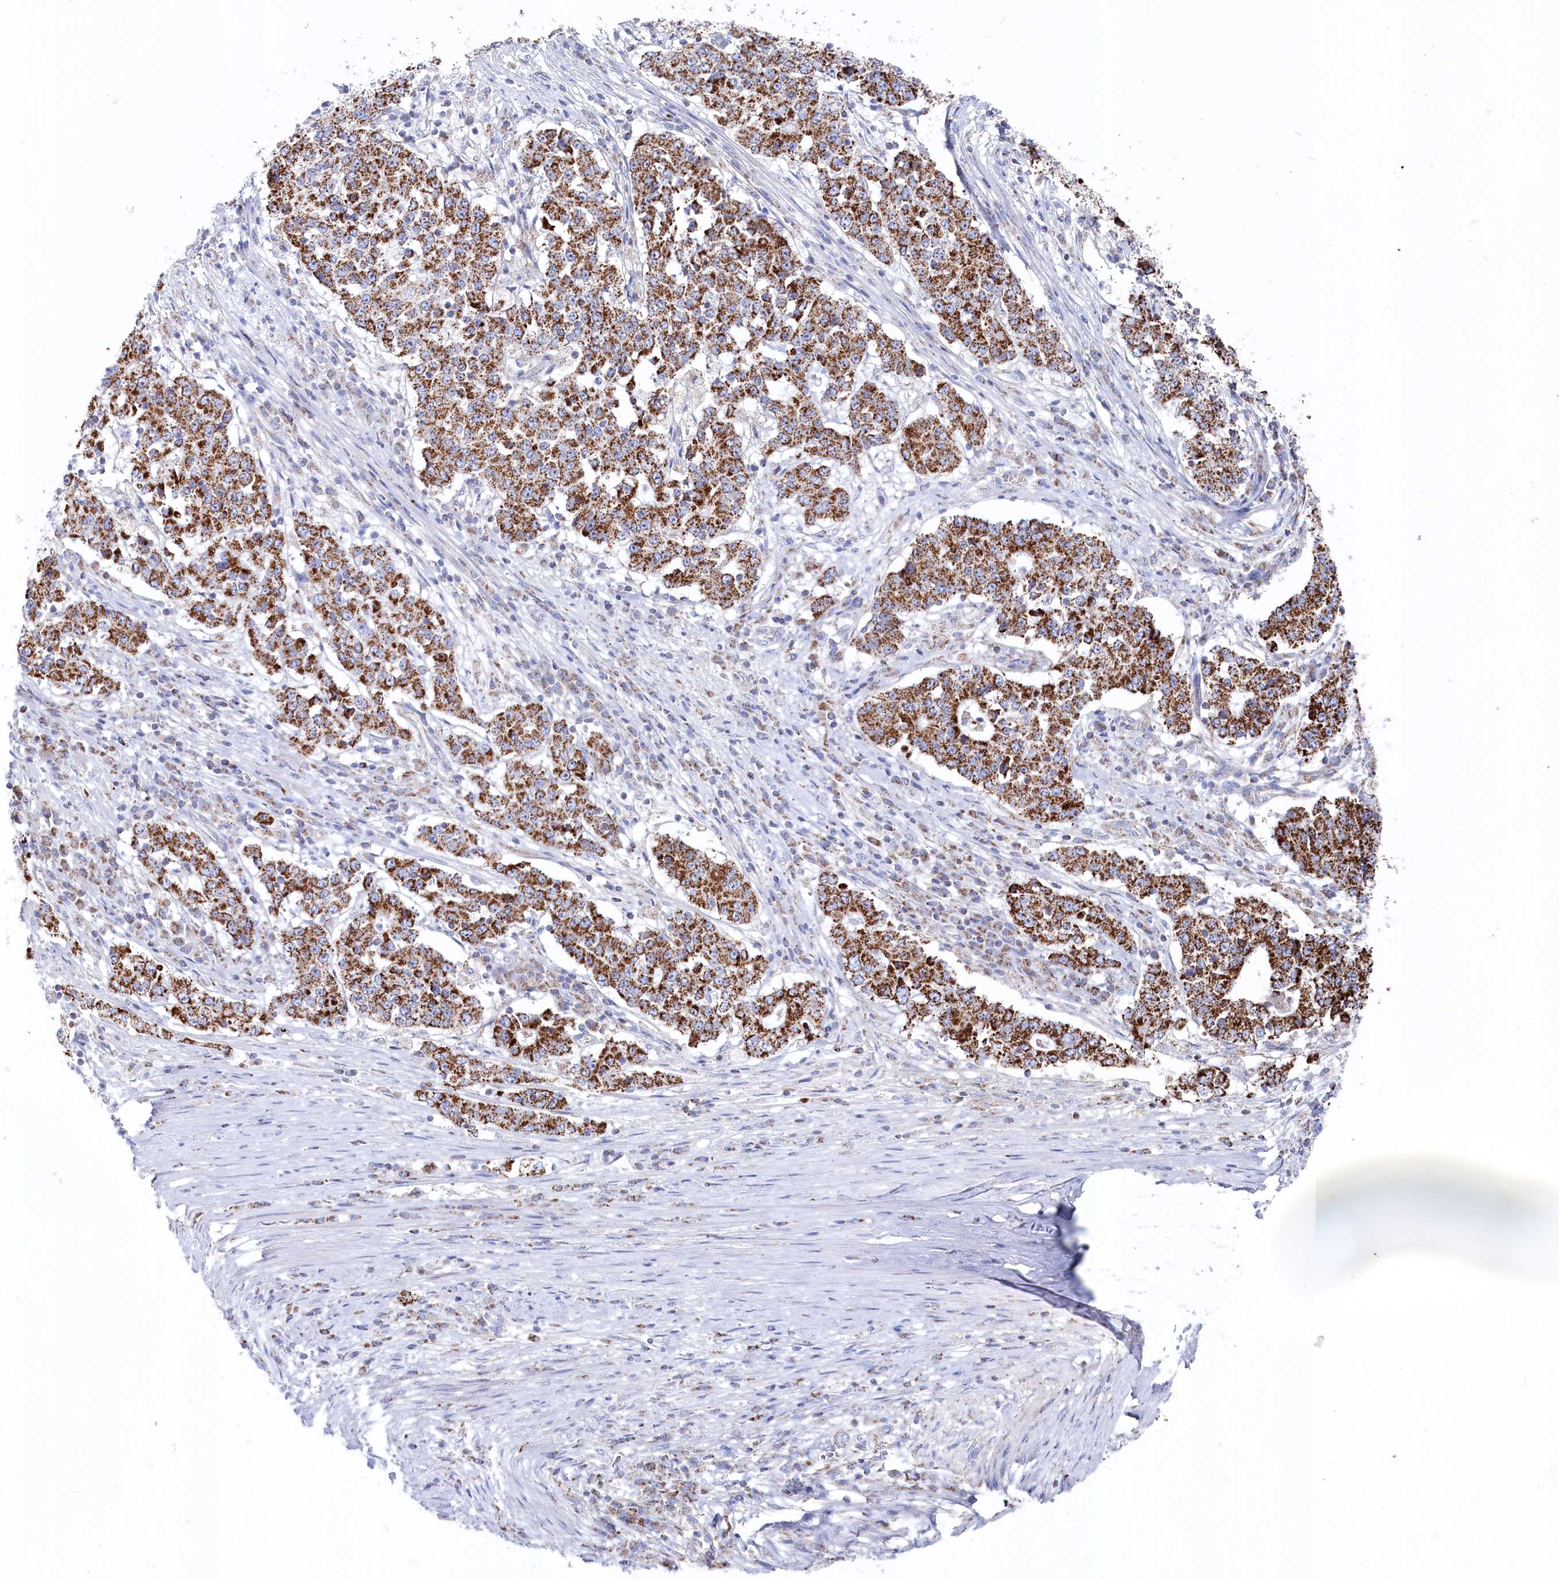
{"staining": {"intensity": "strong", "quantity": ">75%", "location": "cytoplasmic/membranous"}, "tissue": "stomach cancer", "cell_type": "Tumor cells", "image_type": "cancer", "snomed": [{"axis": "morphology", "description": "Adenocarcinoma, NOS"}, {"axis": "topography", "description": "Stomach"}], "caption": "Immunohistochemical staining of stomach cancer displays high levels of strong cytoplasmic/membranous expression in about >75% of tumor cells. (Stains: DAB in brown, nuclei in blue, Microscopy: brightfield microscopy at high magnification).", "gene": "GLS2", "patient": {"sex": "male", "age": 59}}